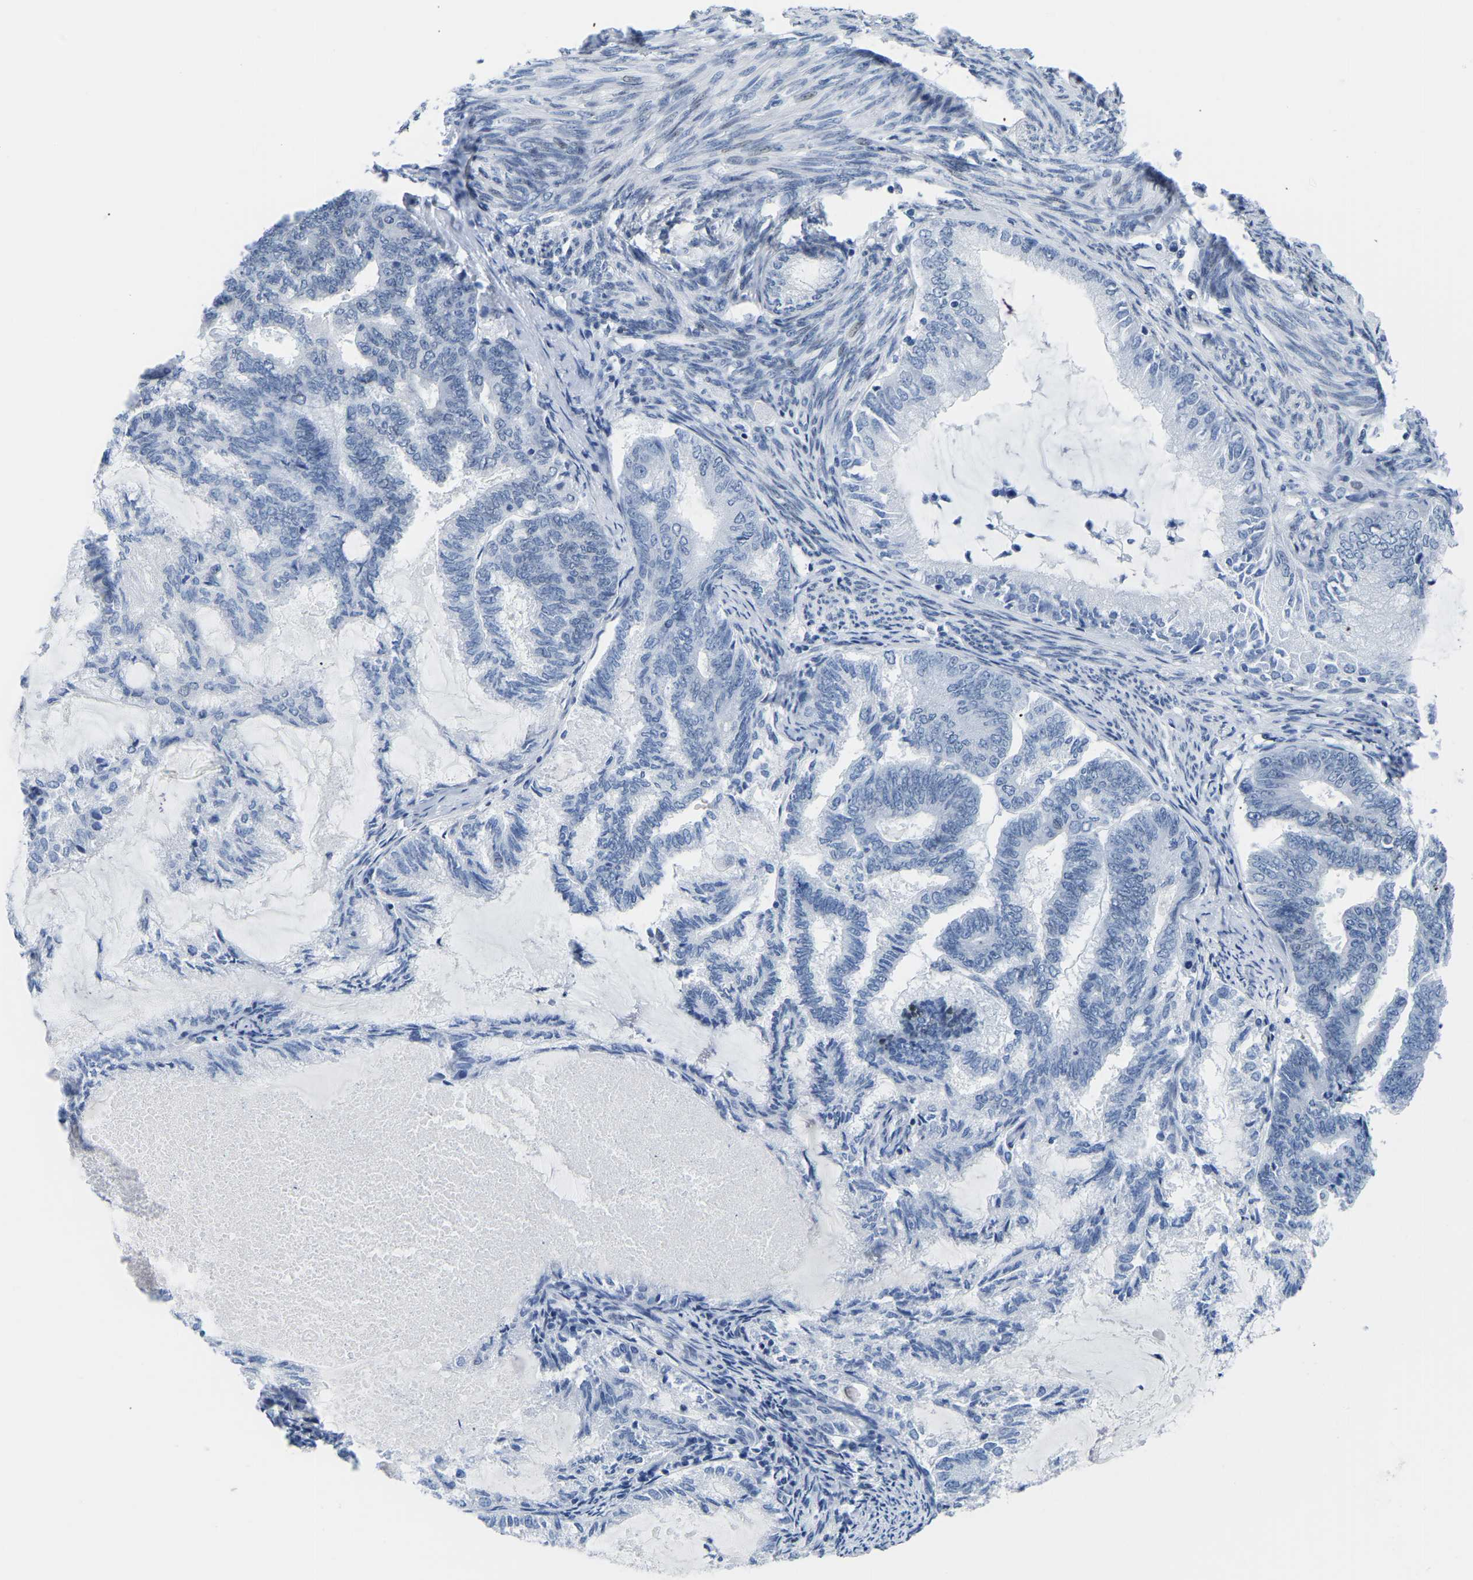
{"staining": {"intensity": "negative", "quantity": "none", "location": "none"}, "tissue": "endometrial cancer", "cell_type": "Tumor cells", "image_type": "cancer", "snomed": [{"axis": "morphology", "description": "Adenocarcinoma, NOS"}, {"axis": "topography", "description": "Endometrium"}], "caption": "DAB immunohistochemical staining of human endometrial cancer (adenocarcinoma) displays no significant positivity in tumor cells.", "gene": "UPK3A", "patient": {"sex": "female", "age": 86}}